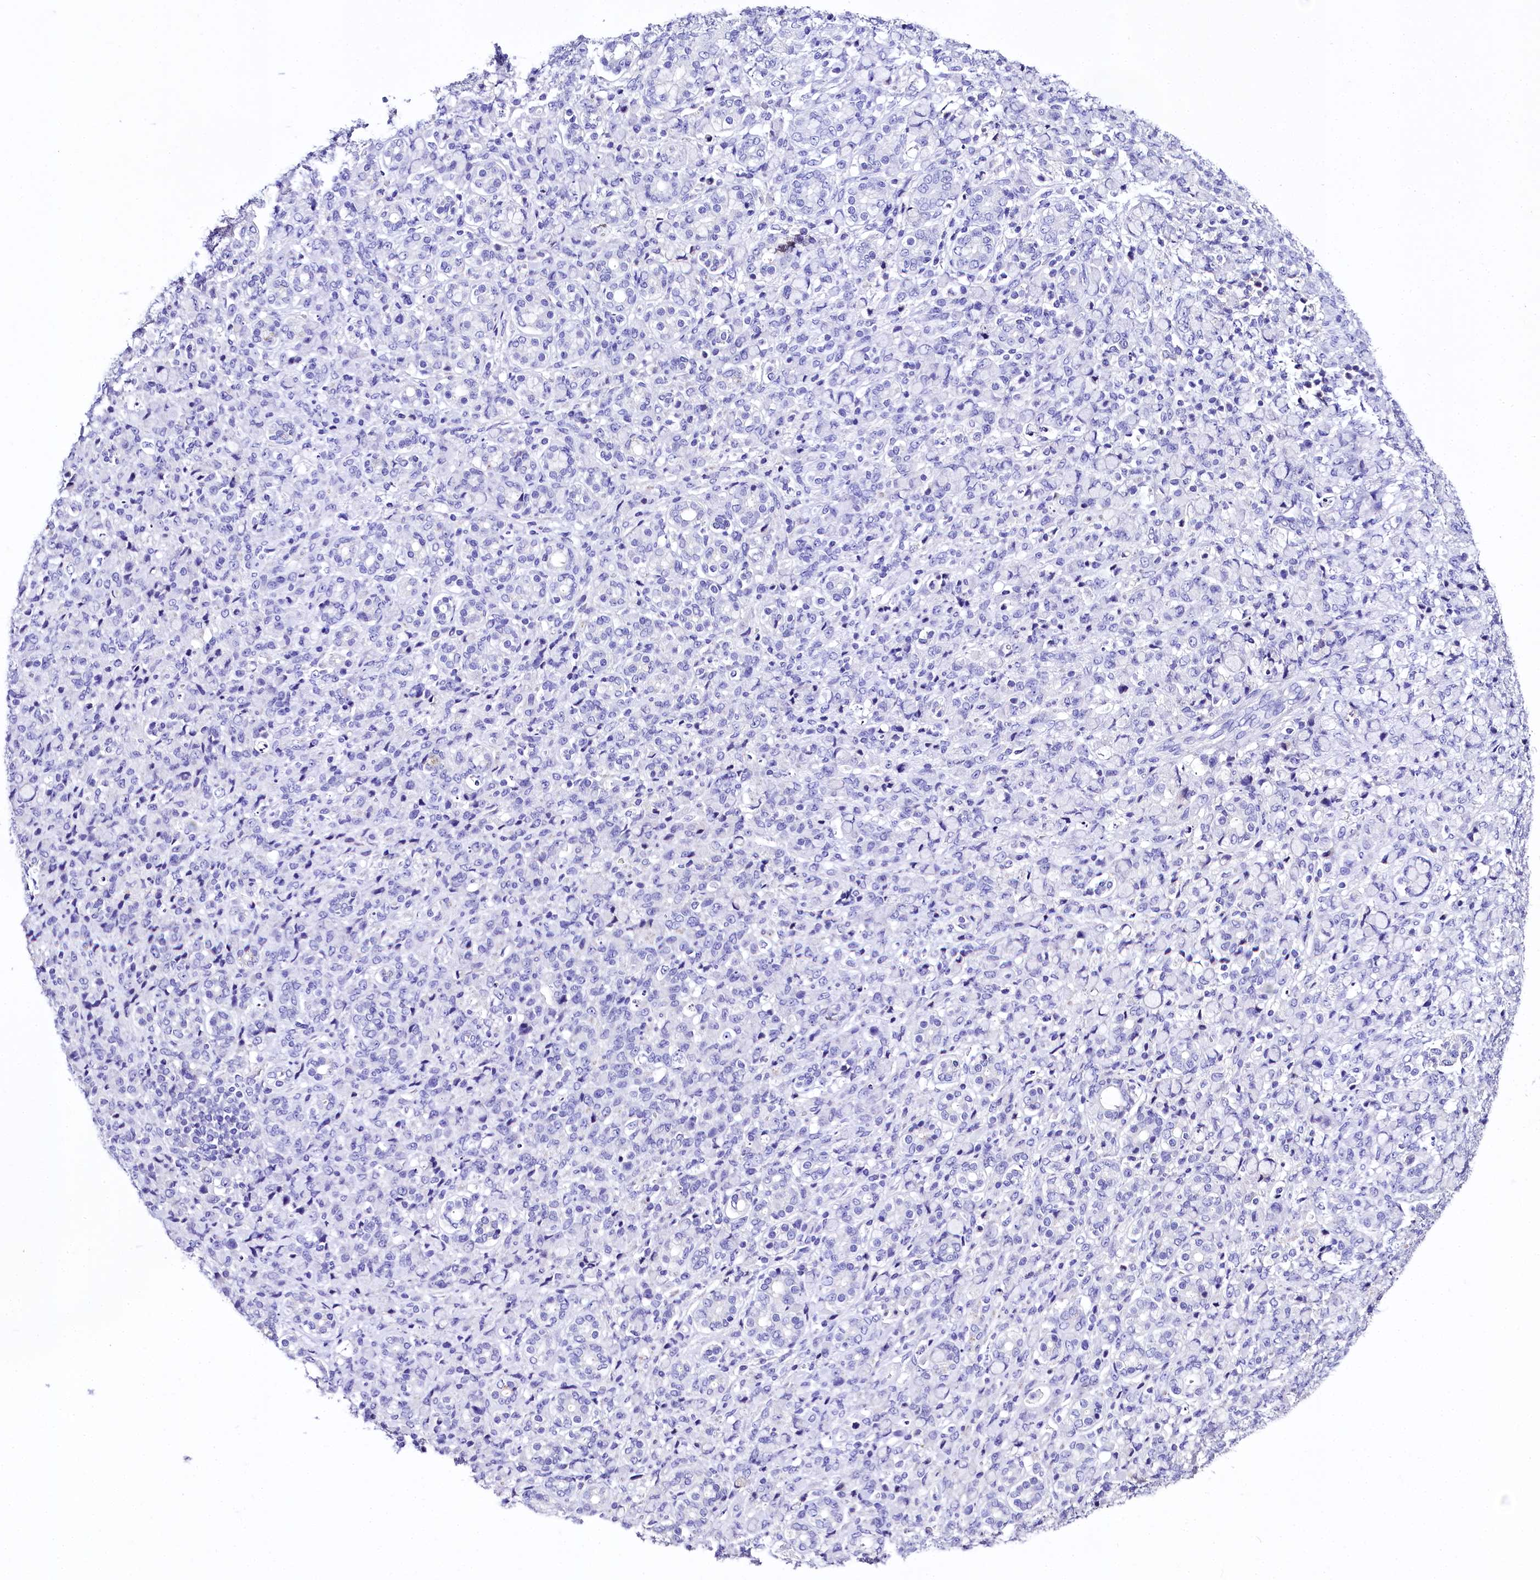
{"staining": {"intensity": "negative", "quantity": "none", "location": "none"}, "tissue": "stomach cancer", "cell_type": "Tumor cells", "image_type": "cancer", "snomed": [{"axis": "morphology", "description": "Adenocarcinoma, NOS"}, {"axis": "topography", "description": "Stomach"}], "caption": "High magnification brightfield microscopy of stomach adenocarcinoma stained with DAB (3,3'-diaminobenzidine) (brown) and counterstained with hematoxylin (blue): tumor cells show no significant staining.", "gene": "A2ML1", "patient": {"sex": "female", "age": 79}}